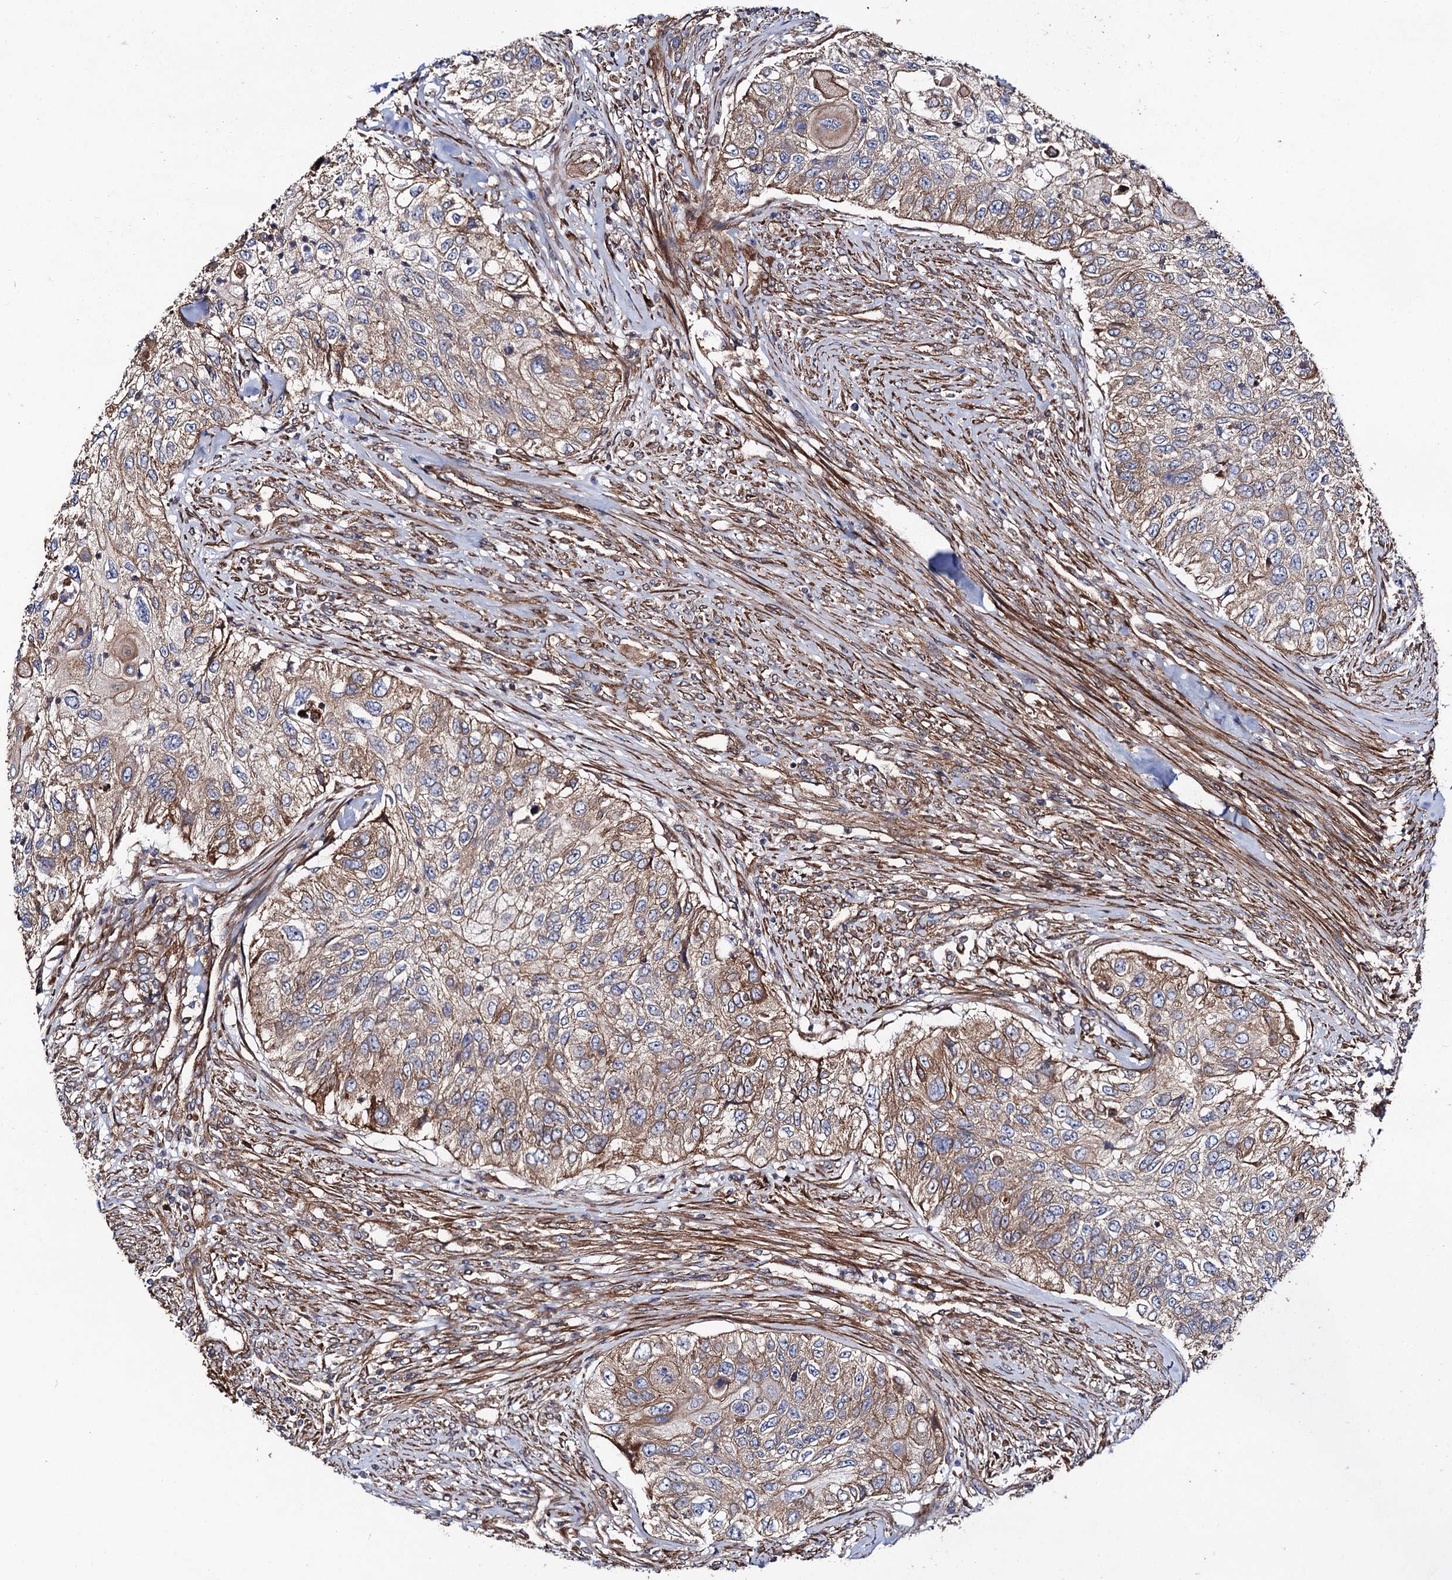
{"staining": {"intensity": "weak", "quantity": ">75%", "location": "cytoplasmic/membranous"}, "tissue": "urothelial cancer", "cell_type": "Tumor cells", "image_type": "cancer", "snomed": [{"axis": "morphology", "description": "Urothelial carcinoma, High grade"}, {"axis": "topography", "description": "Urinary bladder"}], "caption": "DAB immunohistochemical staining of human high-grade urothelial carcinoma shows weak cytoplasmic/membranous protein positivity in approximately >75% of tumor cells. The staining is performed using DAB (3,3'-diaminobenzidine) brown chromogen to label protein expression. The nuclei are counter-stained blue using hematoxylin.", "gene": "CIP2A", "patient": {"sex": "female", "age": 60}}